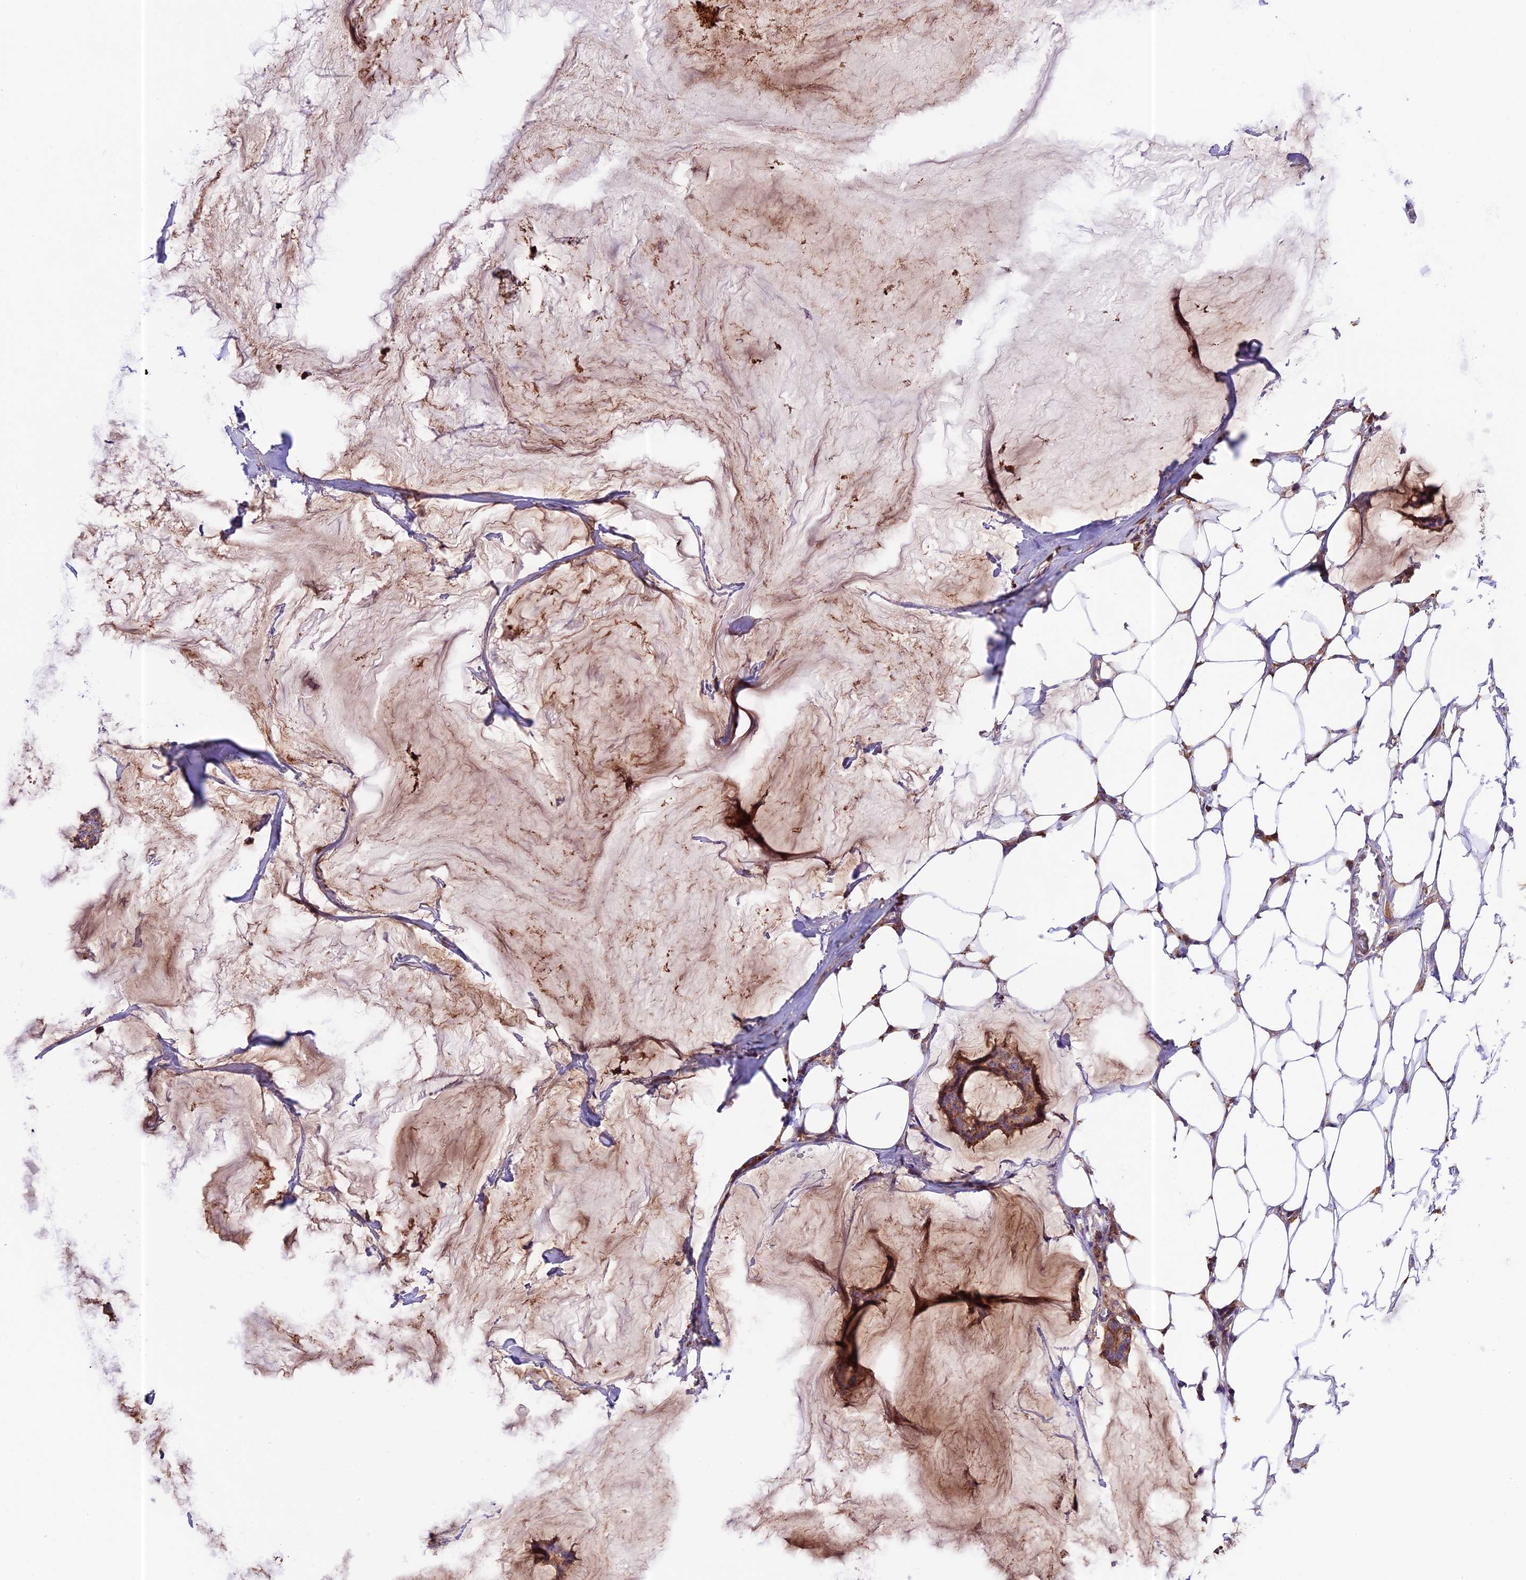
{"staining": {"intensity": "moderate", "quantity": ">75%", "location": "cytoplasmic/membranous"}, "tissue": "breast cancer", "cell_type": "Tumor cells", "image_type": "cancer", "snomed": [{"axis": "morphology", "description": "Duct carcinoma"}, {"axis": "topography", "description": "Breast"}], "caption": "Immunohistochemical staining of human breast cancer demonstrates medium levels of moderate cytoplasmic/membranous positivity in about >75% of tumor cells.", "gene": "METTL22", "patient": {"sex": "female", "age": 93}}